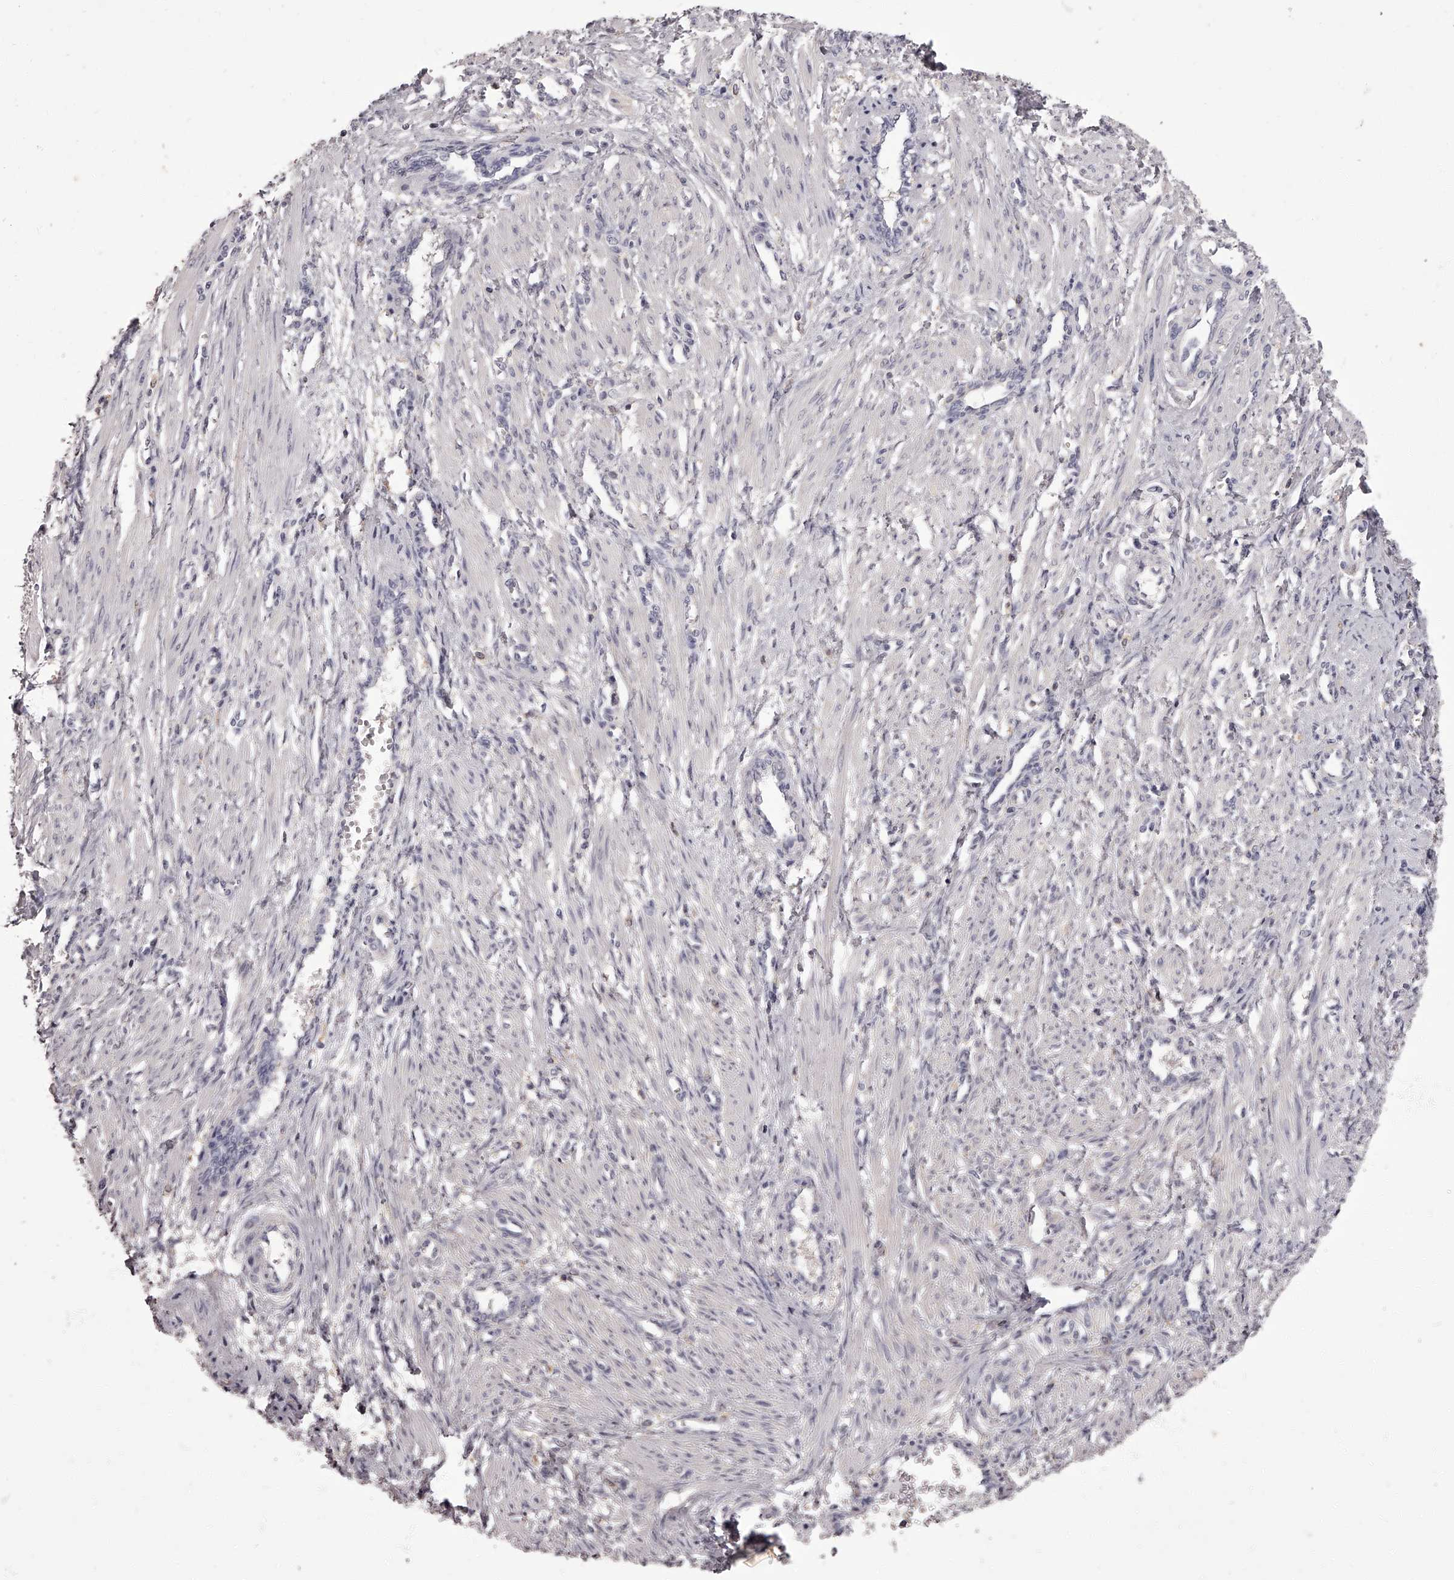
{"staining": {"intensity": "negative", "quantity": "none", "location": "none"}, "tissue": "smooth muscle", "cell_type": "Smooth muscle cells", "image_type": "normal", "snomed": [{"axis": "morphology", "description": "Normal tissue, NOS"}, {"axis": "topography", "description": "Endometrium"}], "caption": "The photomicrograph reveals no staining of smooth muscle cells in benign smooth muscle.", "gene": "APEH", "patient": {"sex": "female", "age": 33}}